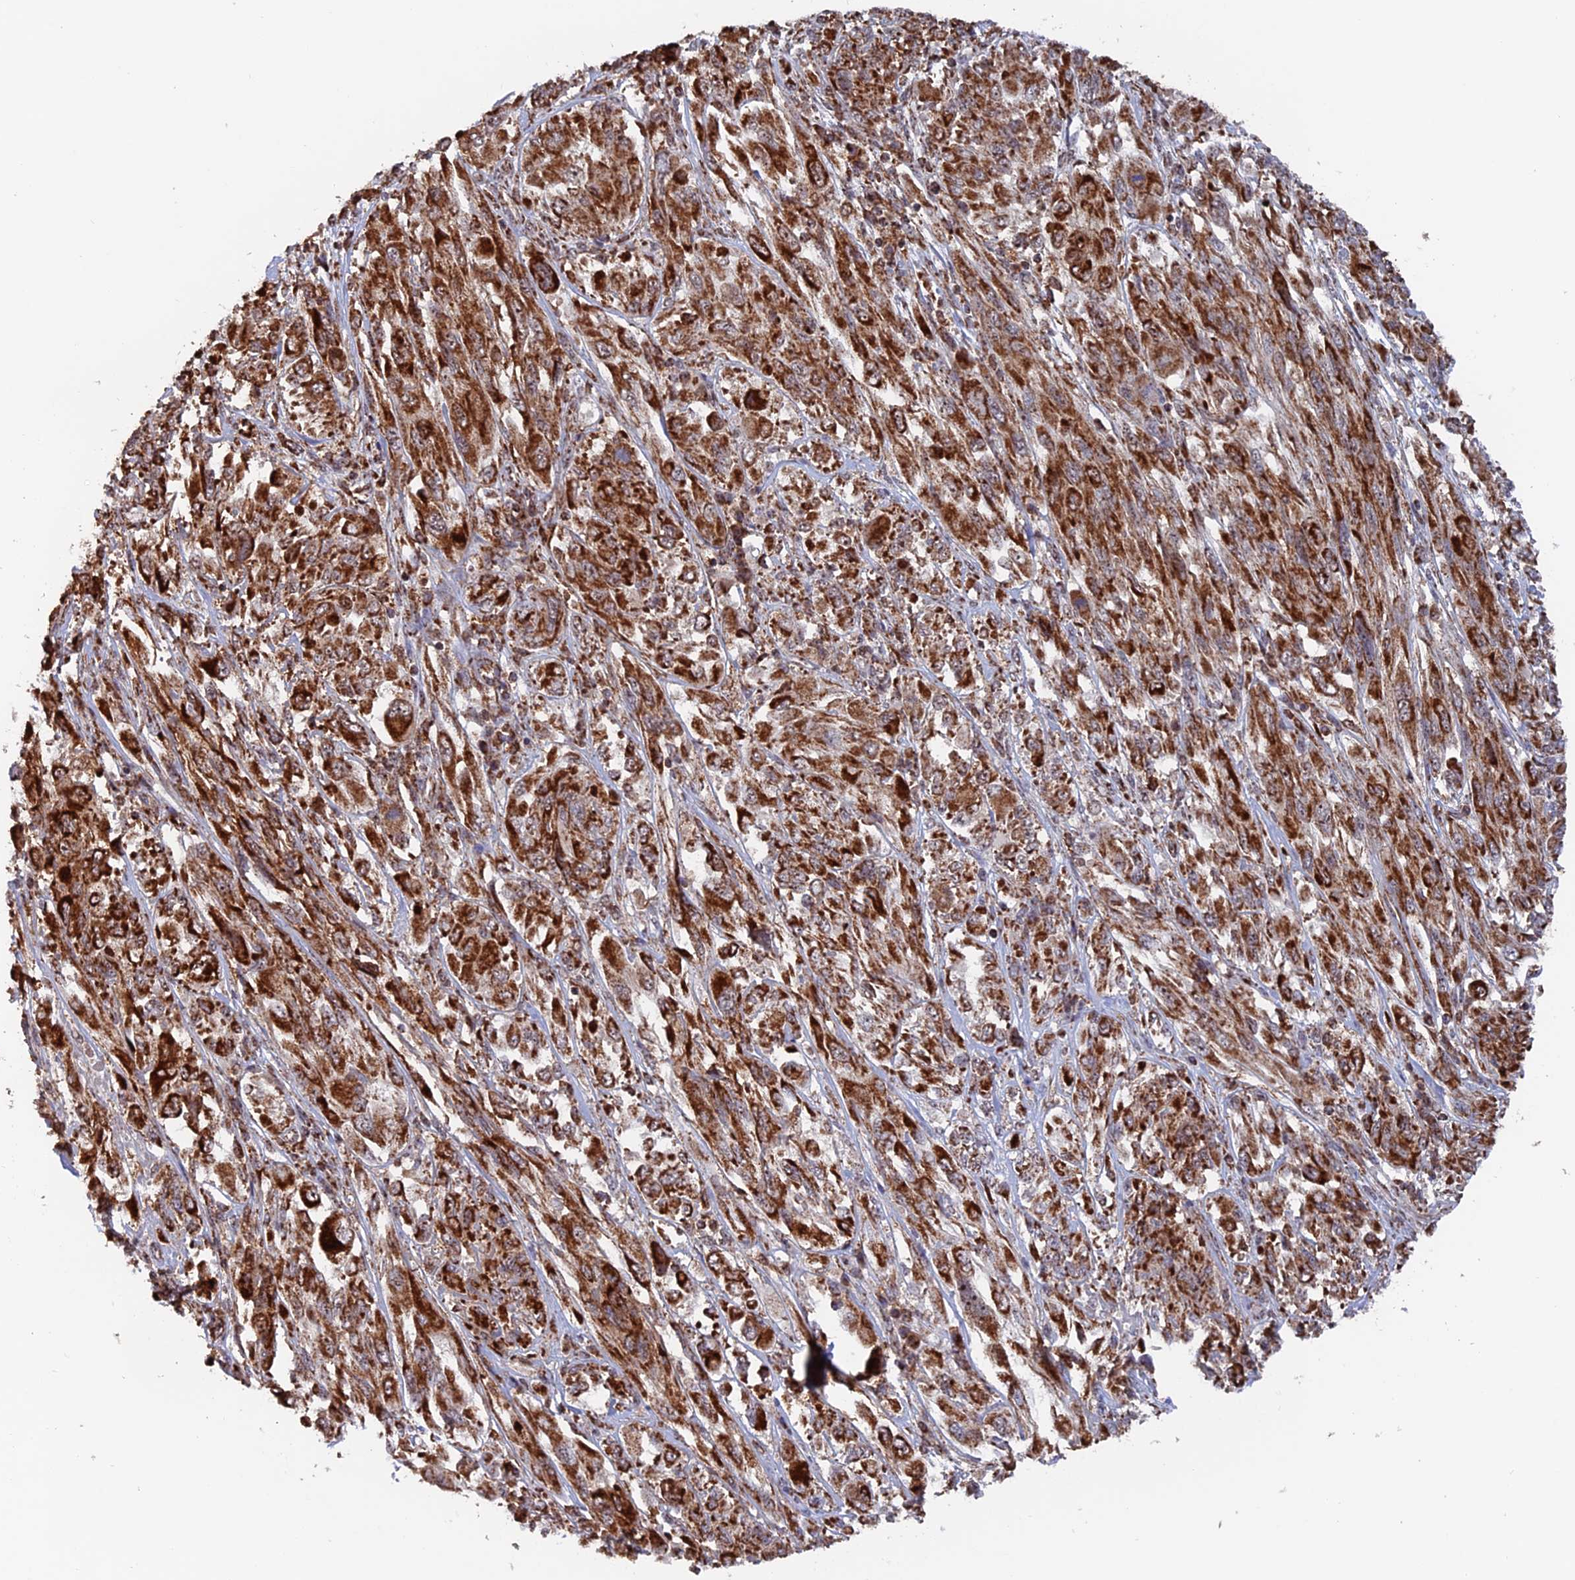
{"staining": {"intensity": "strong", "quantity": ">75%", "location": "cytoplasmic/membranous"}, "tissue": "melanoma", "cell_type": "Tumor cells", "image_type": "cancer", "snomed": [{"axis": "morphology", "description": "Malignant melanoma, NOS"}, {"axis": "topography", "description": "Skin"}], "caption": "Protein staining by immunohistochemistry shows strong cytoplasmic/membranous positivity in about >75% of tumor cells in melanoma.", "gene": "DTYMK", "patient": {"sex": "female", "age": 91}}